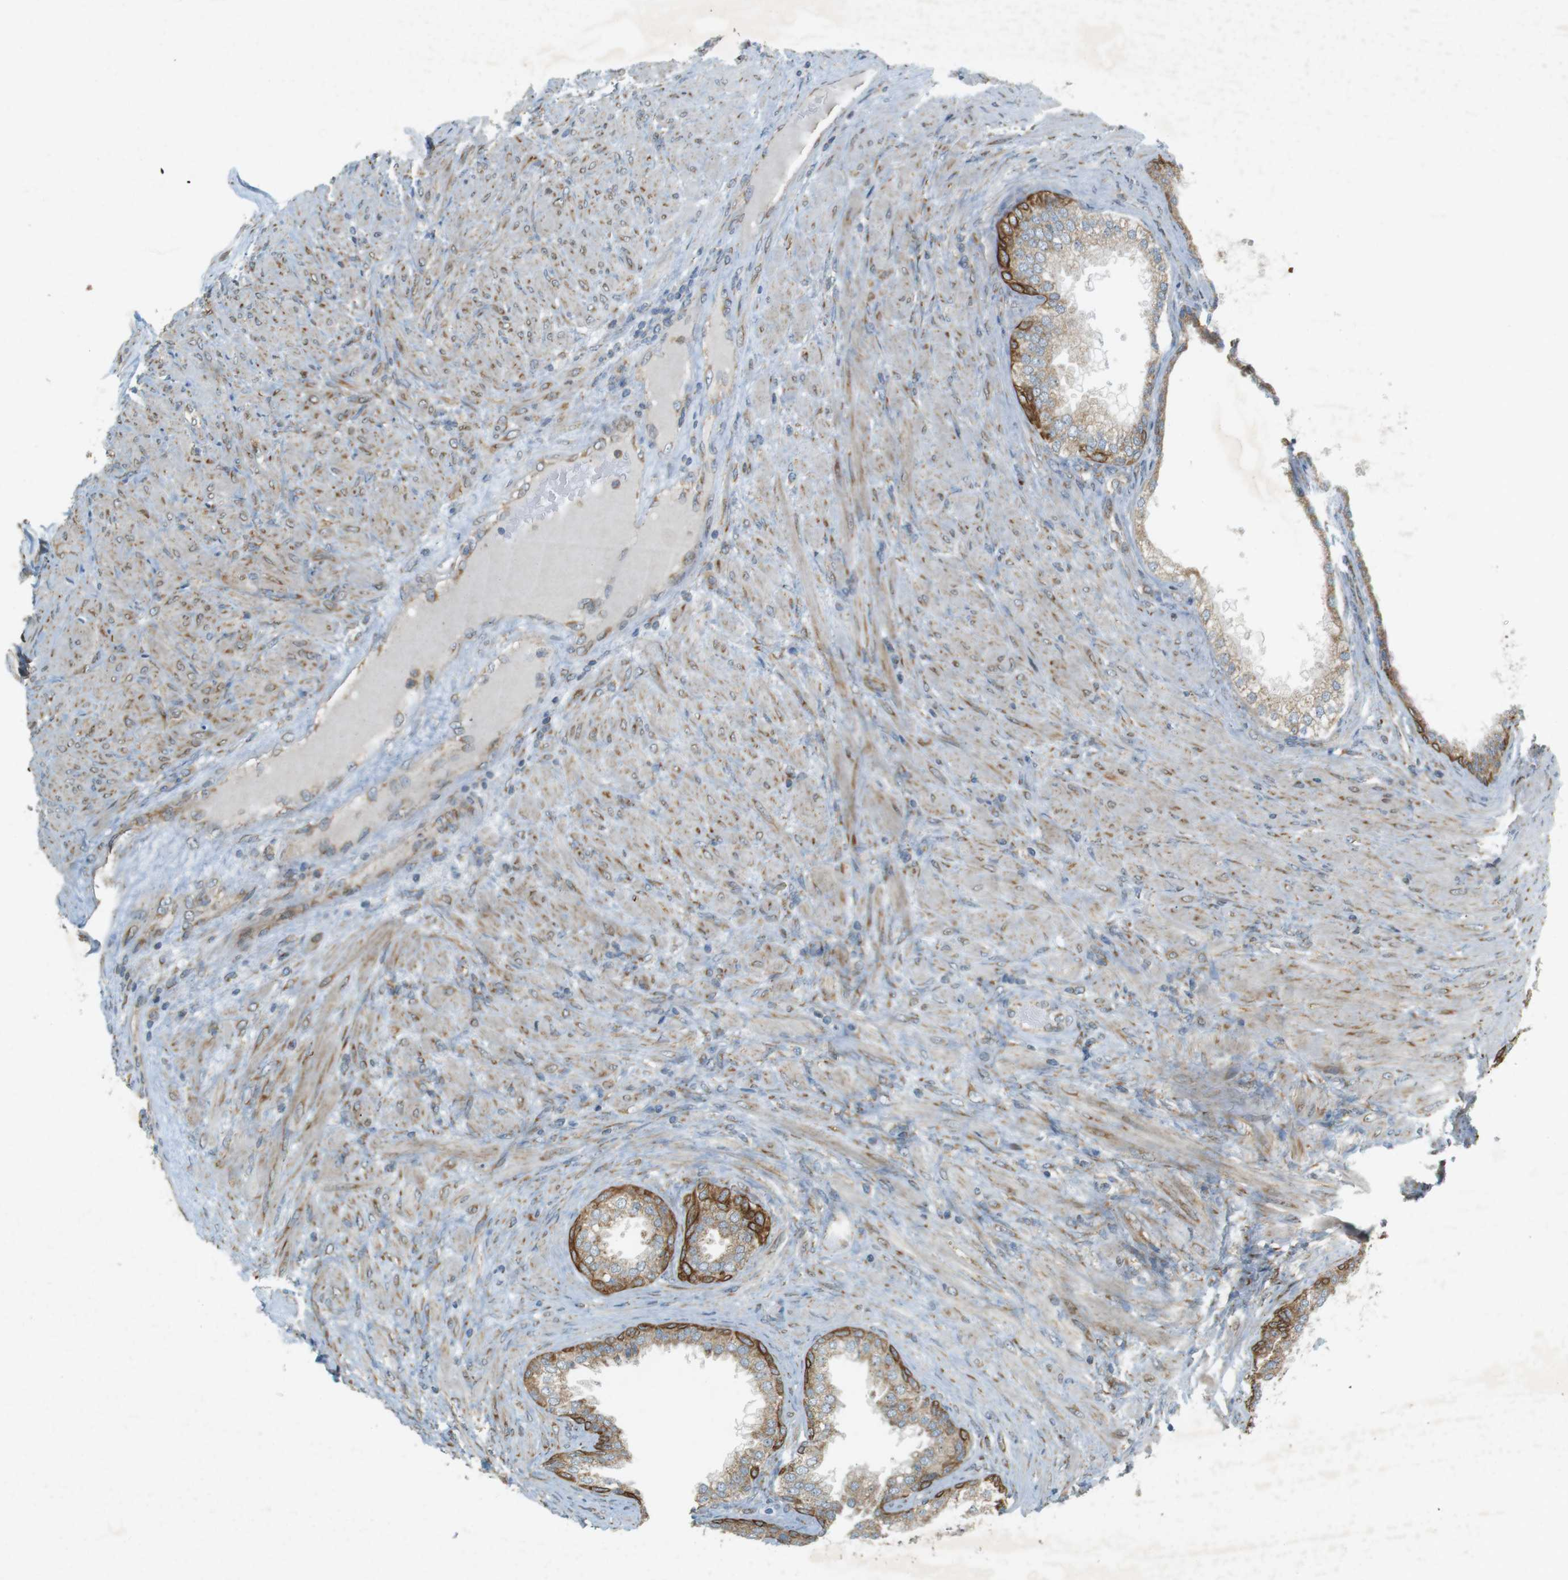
{"staining": {"intensity": "moderate", "quantity": ">75%", "location": "cytoplasmic/membranous"}, "tissue": "prostate", "cell_type": "Glandular cells", "image_type": "normal", "snomed": [{"axis": "morphology", "description": "Normal tissue, NOS"}, {"axis": "topography", "description": "Prostate"}], "caption": "Protein analysis of normal prostate shows moderate cytoplasmic/membranous expression in approximately >75% of glandular cells. (brown staining indicates protein expression, while blue staining denotes nuclei).", "gene": "SLC41A1", "patient": {"sex": "male", "age": 76}}